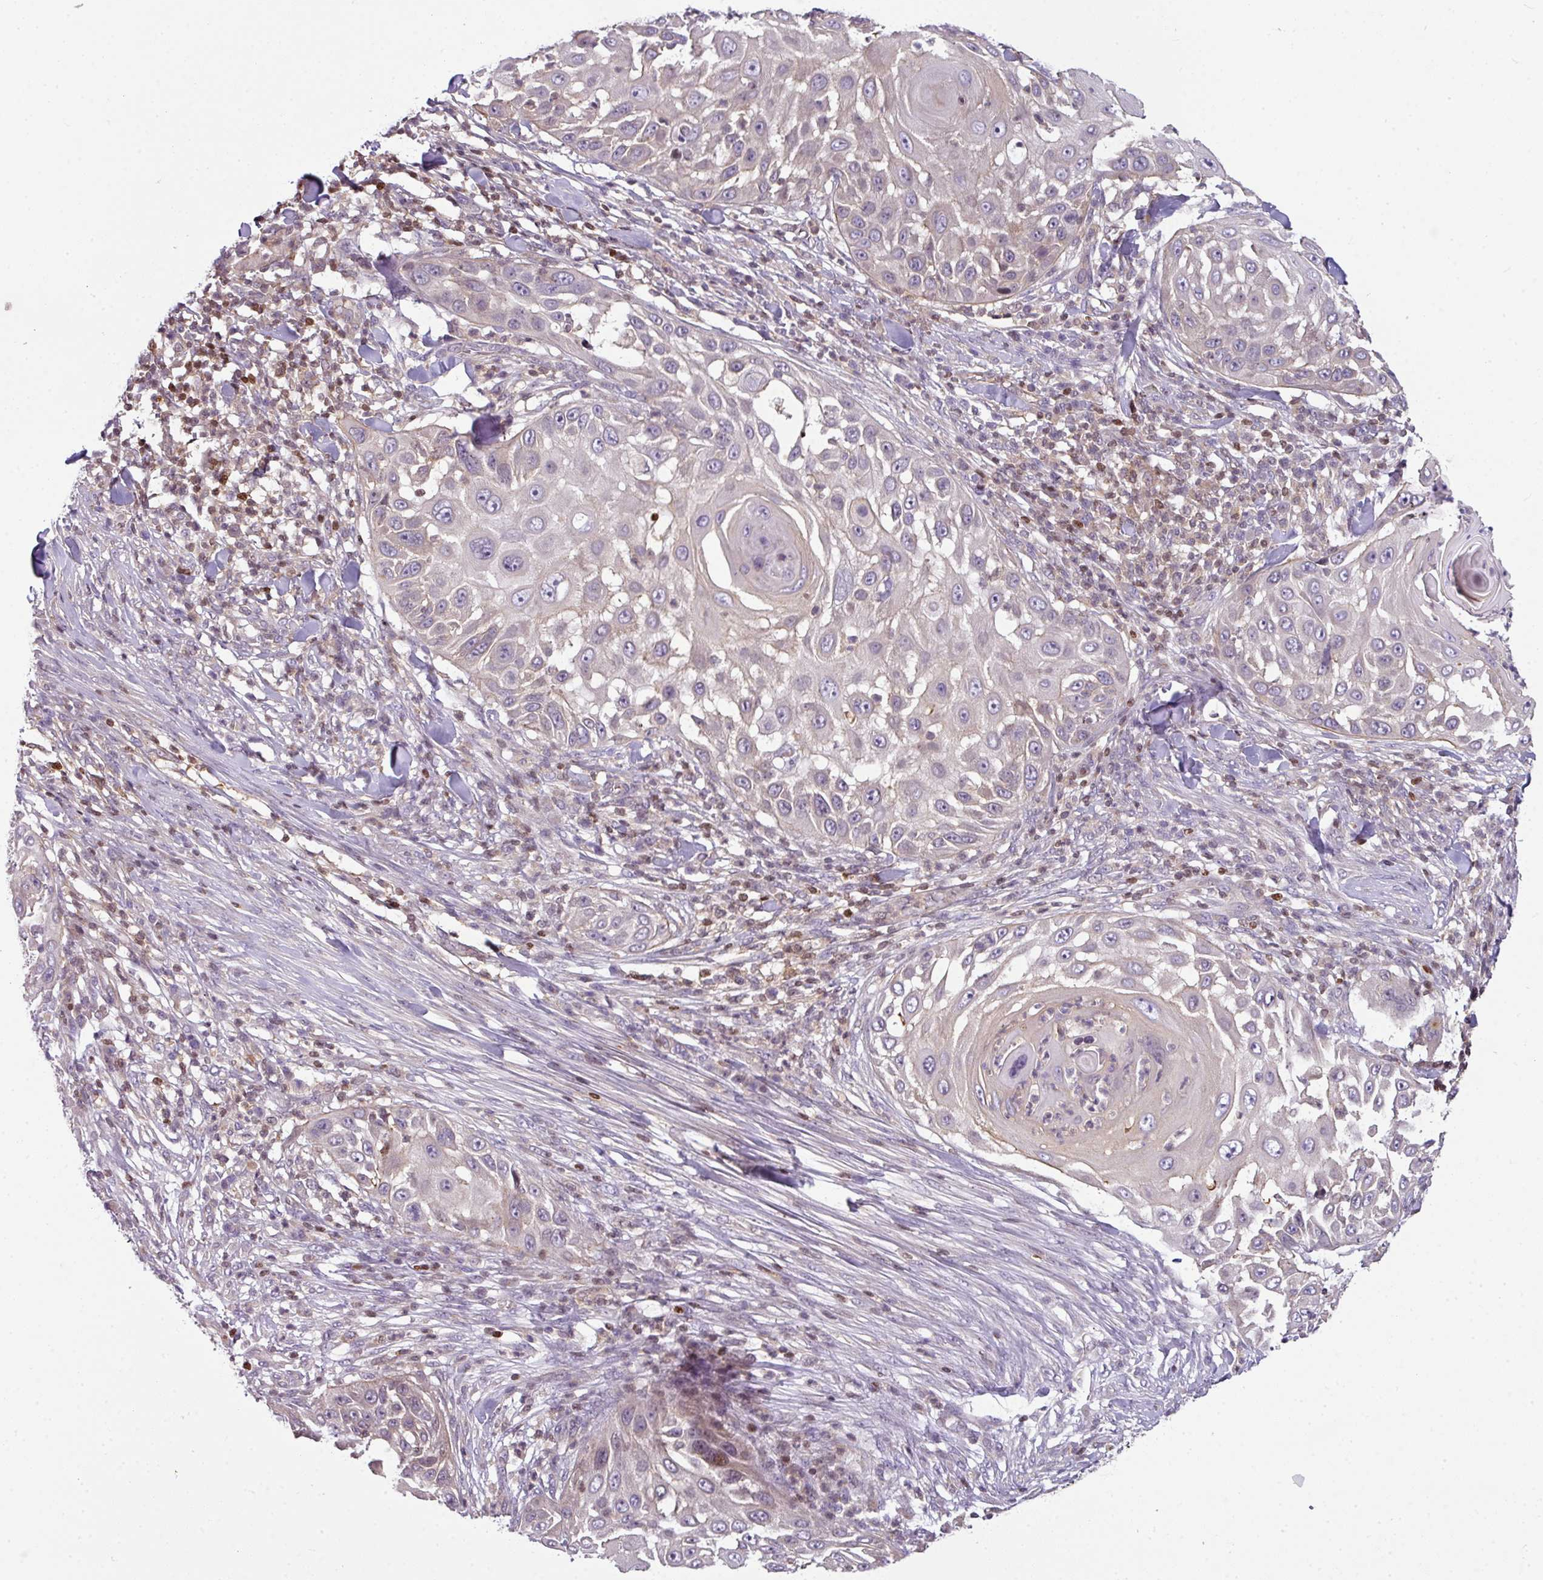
{"staining": {"intensity": "negative", "quantity": "none", "location": "none"}, "tissue": "skin cancer", "cell_type": "Tumor cells", "image_type": "cancer", "snomed": [{"axis": "morphology", "description": "Squamous cell carcinoma, NOS"}, {"axis": "topography", "description": "Skin"}], "caption": "Skin cancer (squamous cell carcinoma) stained for a protein using IHC shows no expression tumor cells.", "gene": "STAT5A", "patient": {"sex": "female", "age": 44}}